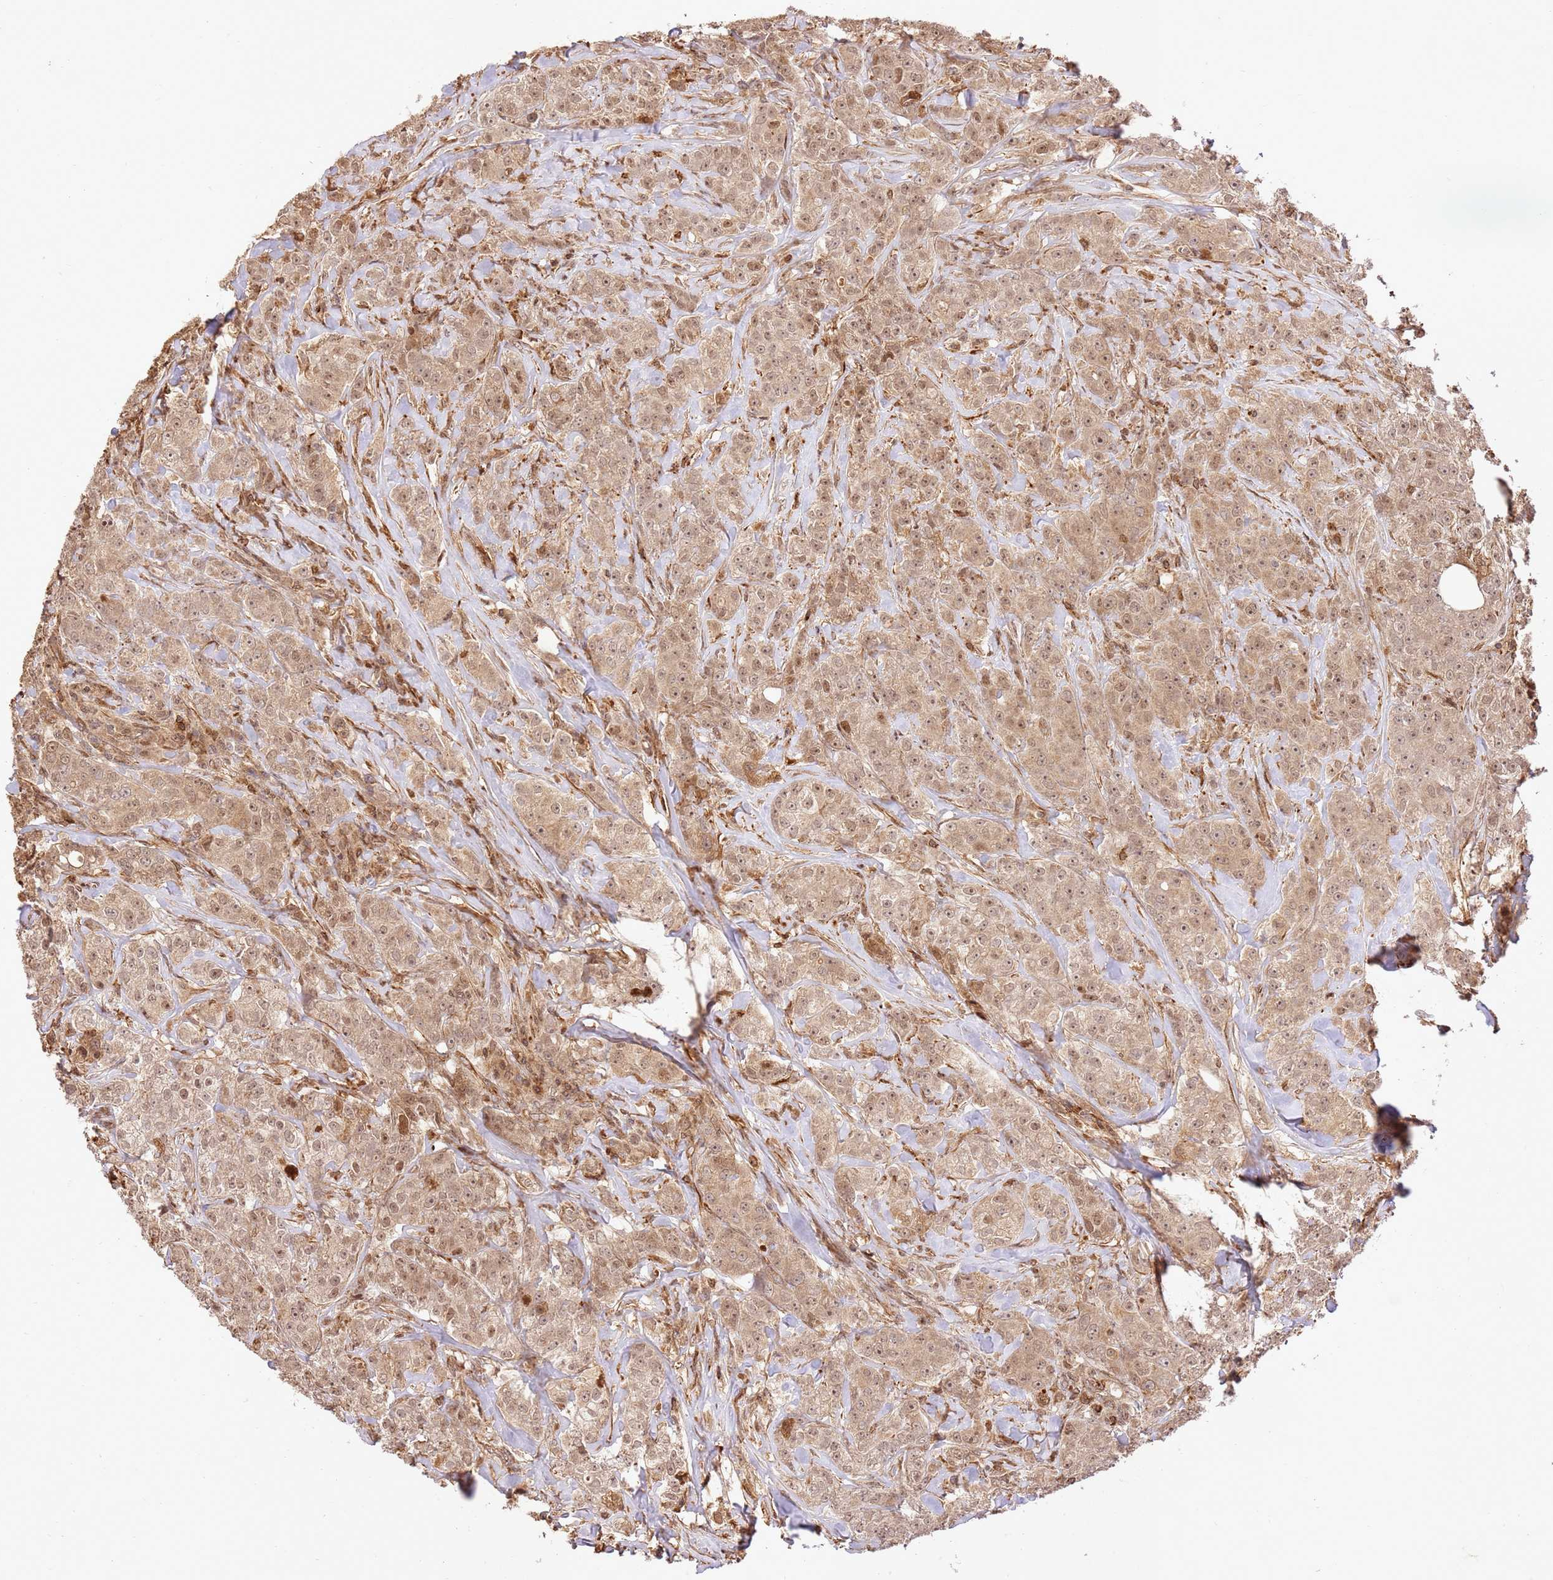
{"staining": {"intensity": "moderate", "quantity": ">75%", "location": "cytoplasmic/membranous,nuclear"}, "tissue": "breast cancer", "cell_type": "Tumor cells", "image_type": "cancer", "snomed": [{"axis": "morphology", "description": "Duct carcinoma"}, {"axis": "topography", "description": "Breast"}], "caption": "Breast cancer (infiltrating ductal carcinoma) stained with a brown dye displays moderate cytoplasmic/membranous and nuclear positive expression in about >75% of tumor cells.", "gene": "KATNAL2", "patient": {"sex": "female", "age": 43}}